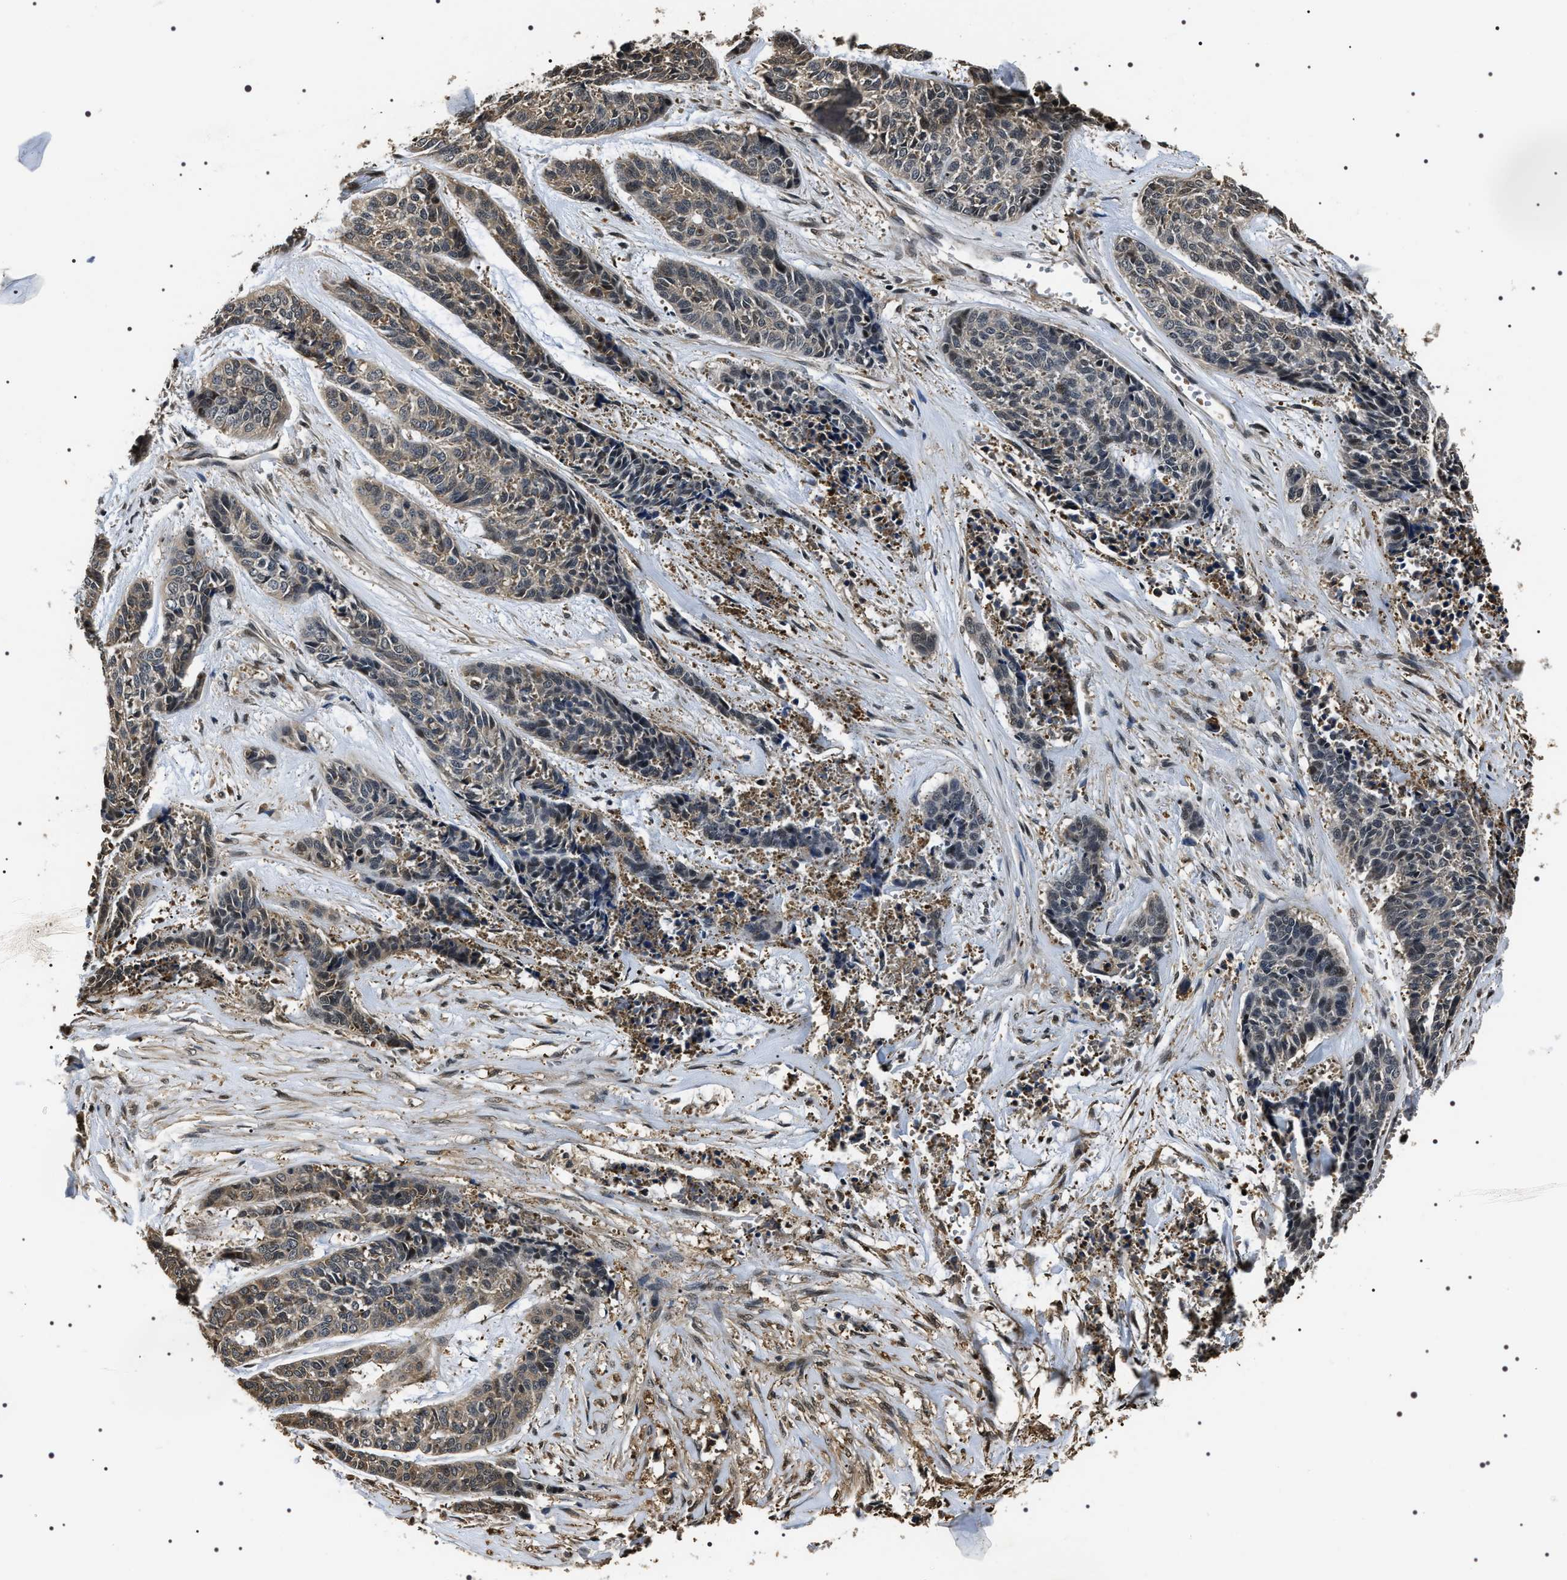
{"staining": {"intensity": "weak", "quantity": "<25%", "location": "cytoplasmic/membranous"}, "tissue": "skin cancer", "cell_type": "Tumor cells", "image_type": "cancer", "snomed": [{"axis": "morphology", "description": "Basal cell carcinoma"}, {"axis": "topography", "description": "Skin"}], "caption": "IHC image of neoplastic tissue: basal cell carcinoma (skin) stained with DAB demonstrates no significant protein expression in tumor cells.", "gene": "ARHGAP22", "patient": {"sex": "female", "age": 64}}